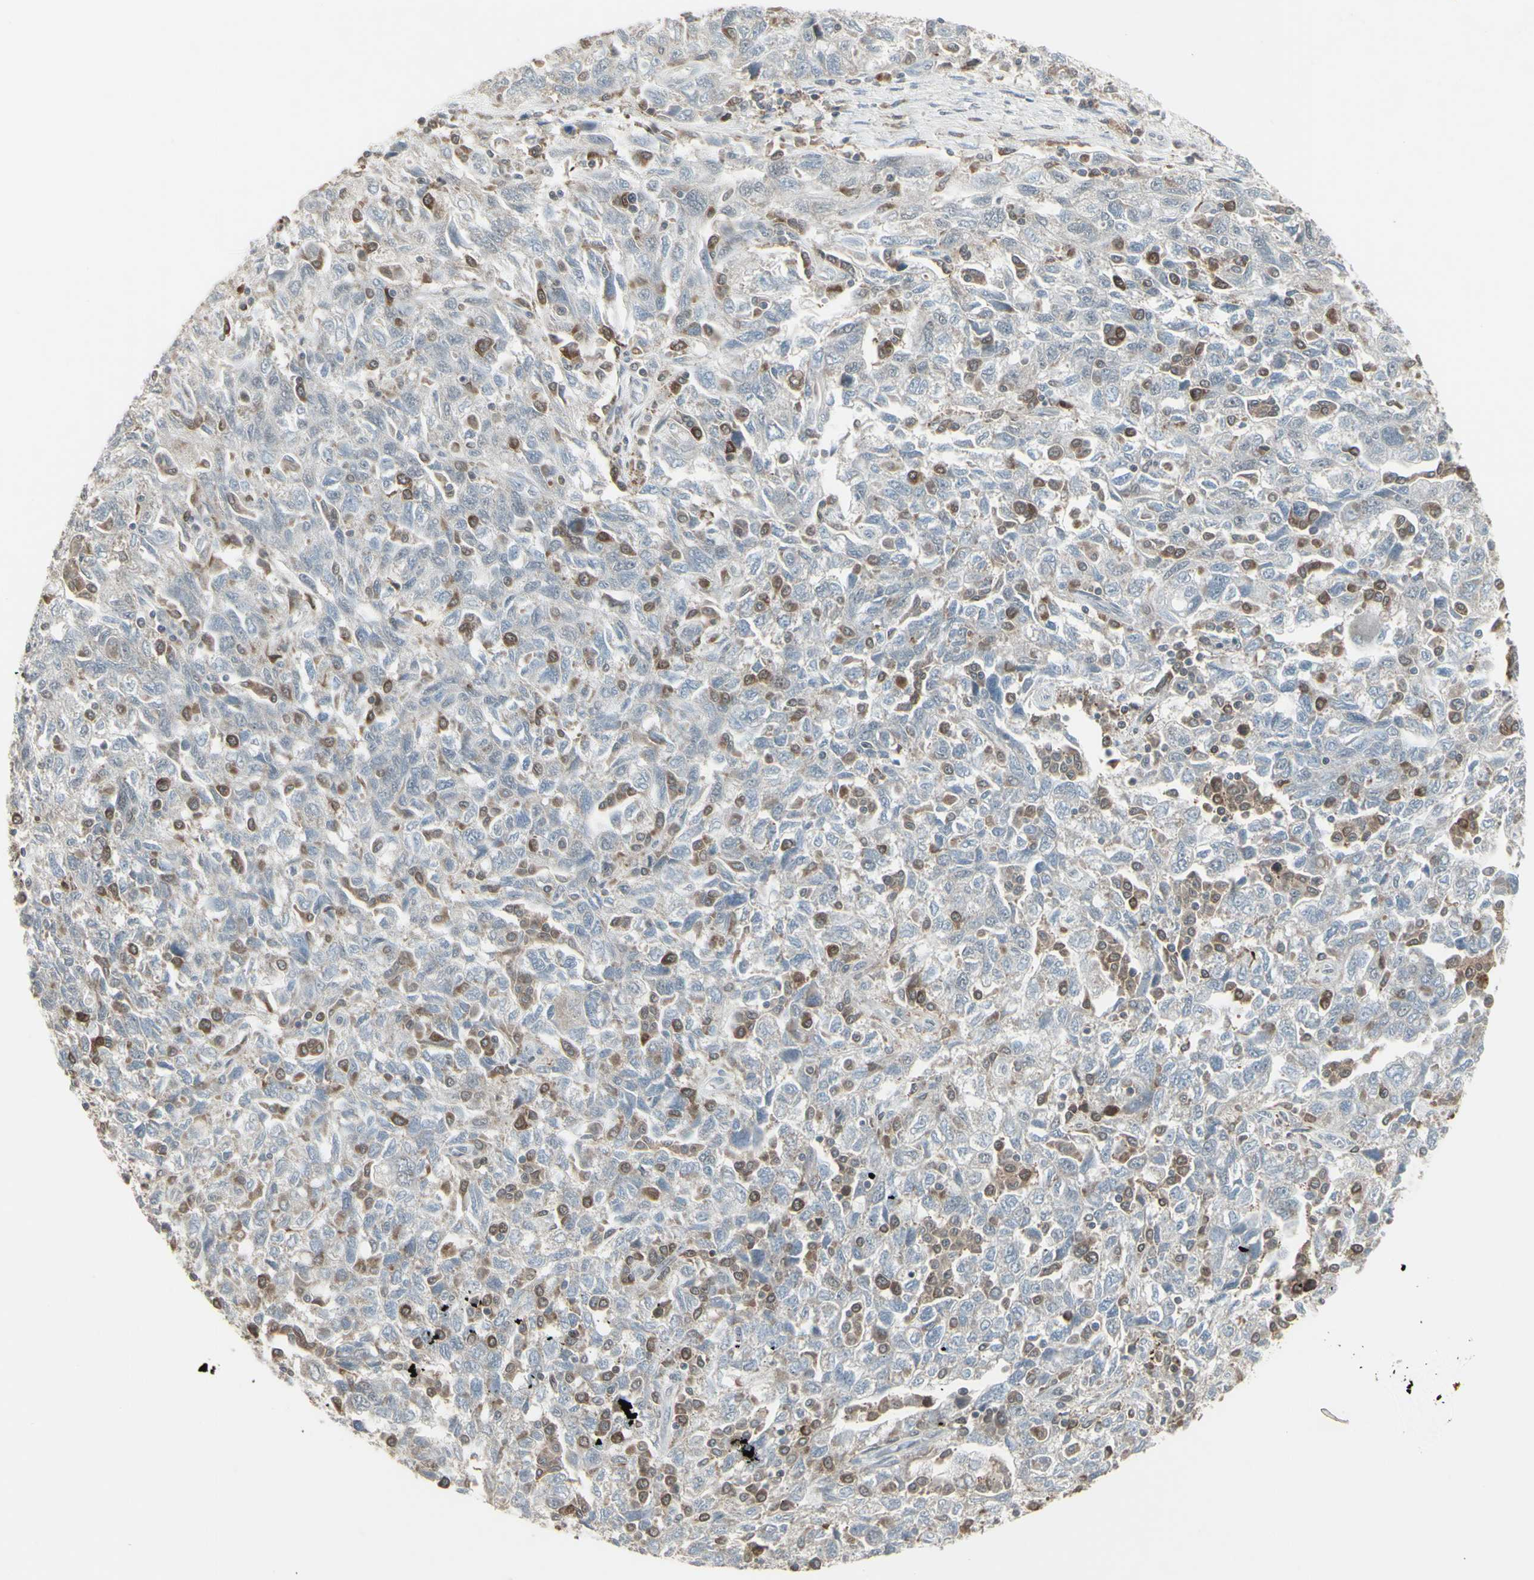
{"staining": {"intensity": "negative", "quantity": "none", "location": "none"}, "tissue": "ovarian cancer", "cell_type": "Tumor cells", "image_type": "cancer", "snomed": [{"axis": "morphology", "description": "Carcinoma, NOS"}, {"axis": "morphology", "description": "Cystadenocarcinoma, serous, NOS"}, {"axis": "topography", "description": "Ovary"}], "caption": "This is an immunohistochemistry histopathology image of ovarian serous cystadenocarcinoma. There is no expression in tumor cells.", "gene": "SAMSN1", "patient": {"sex": "female", "age": 69}}